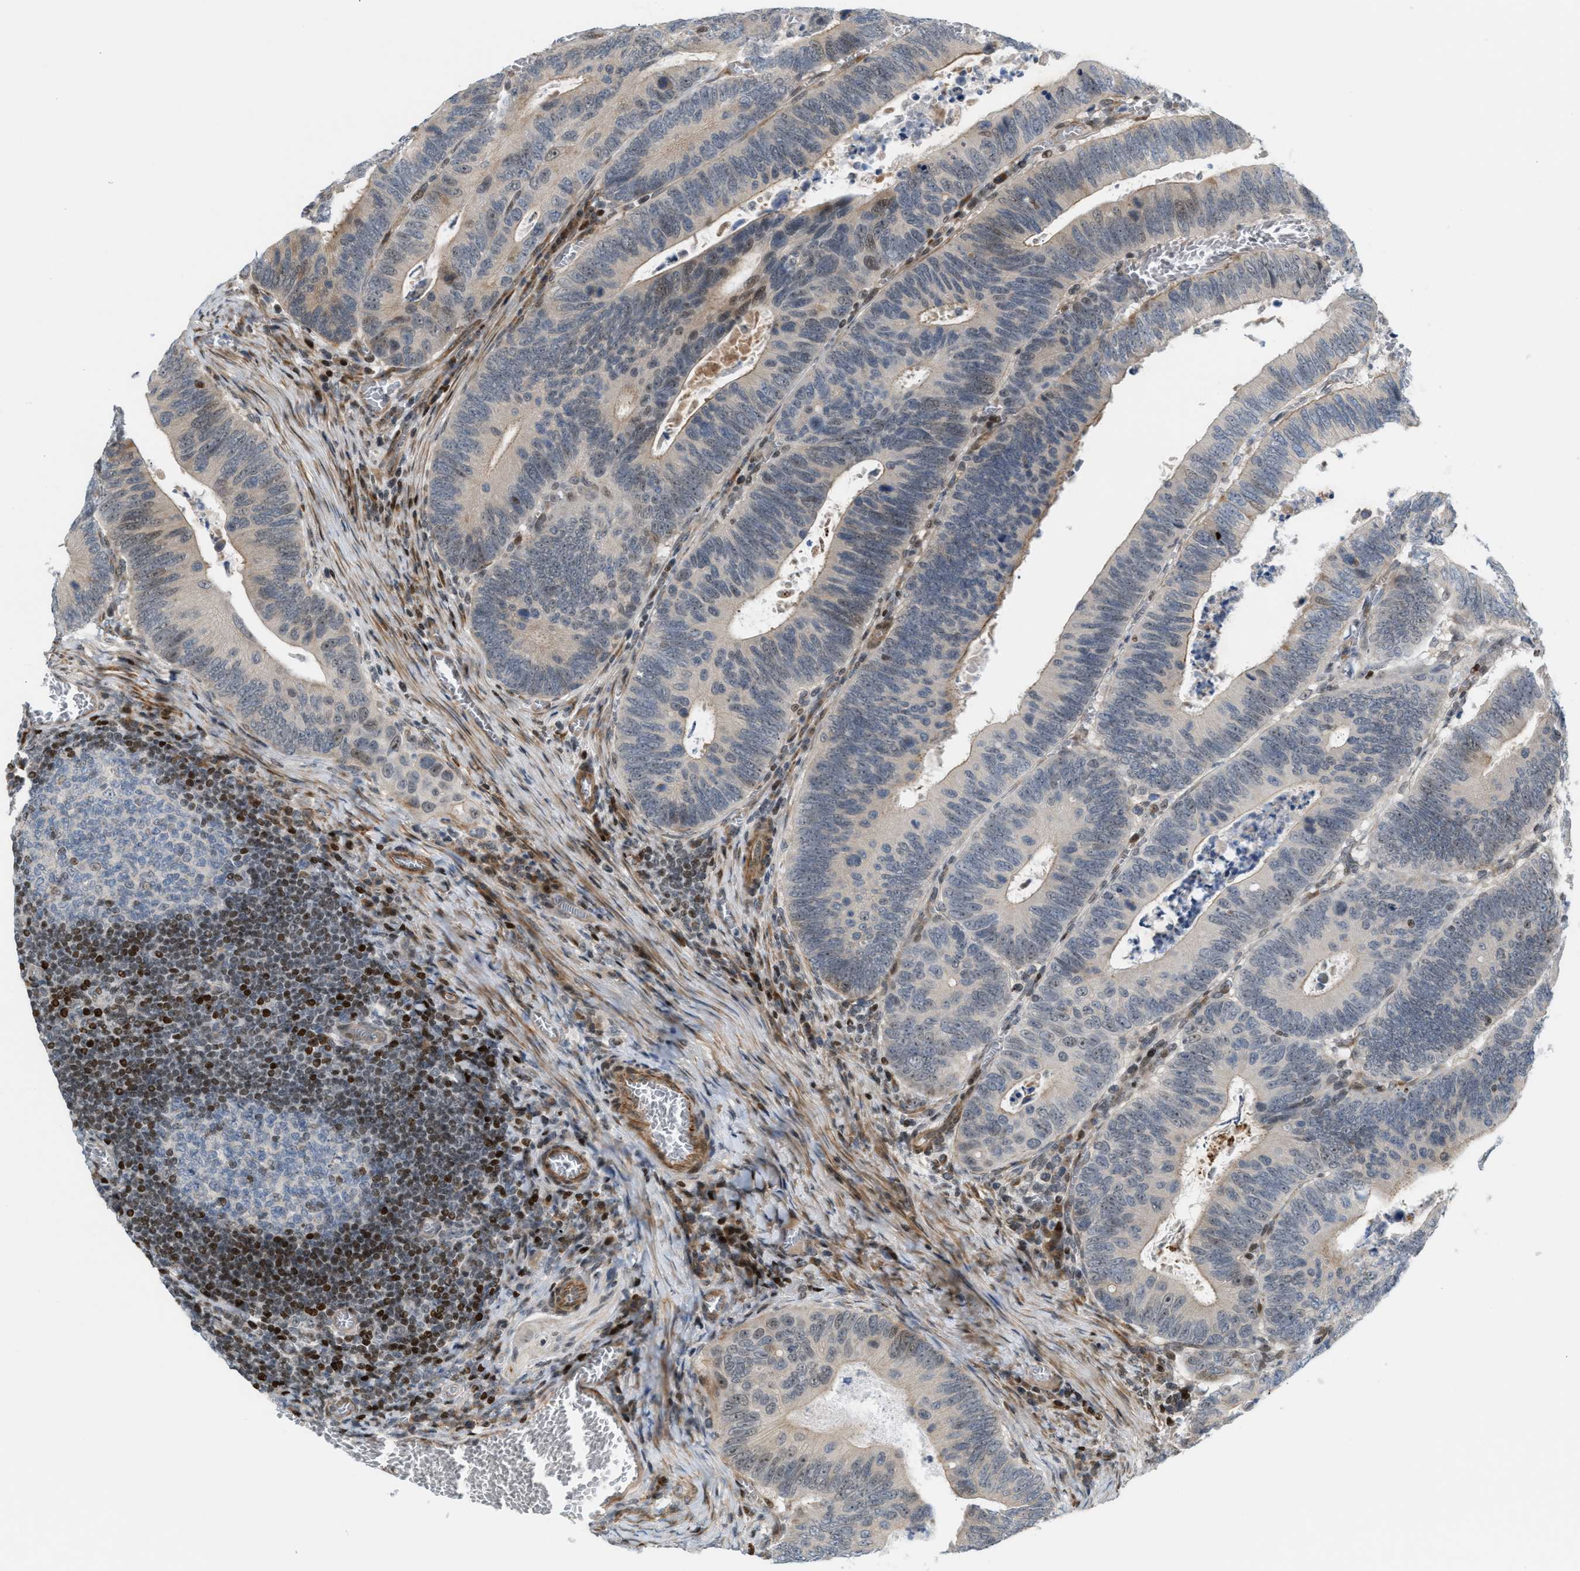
{"staining": {"intensity": "weak", "quantity": "<25%", "location": "cytoplasmic/membranous,nuclear"}, "tissue": "colorectal cancer", "cell_type": "Tumor cells", "image_type": "cancer", "snomed": [{"axis": "morphology", "description": "Inflammation, NOS"}, {"axis": "morphology", "description": "Adenocarcinoma, NOS"}, {"axis": "topography", "description": "Colon"}], "caption": "Immunohistochemistry micrograph of colorectal cancer stained for a protein (brown), which displays no staining in tumor cells.", "gene": "ZNF276", "patient": {"sex": "male", "age": 72}}